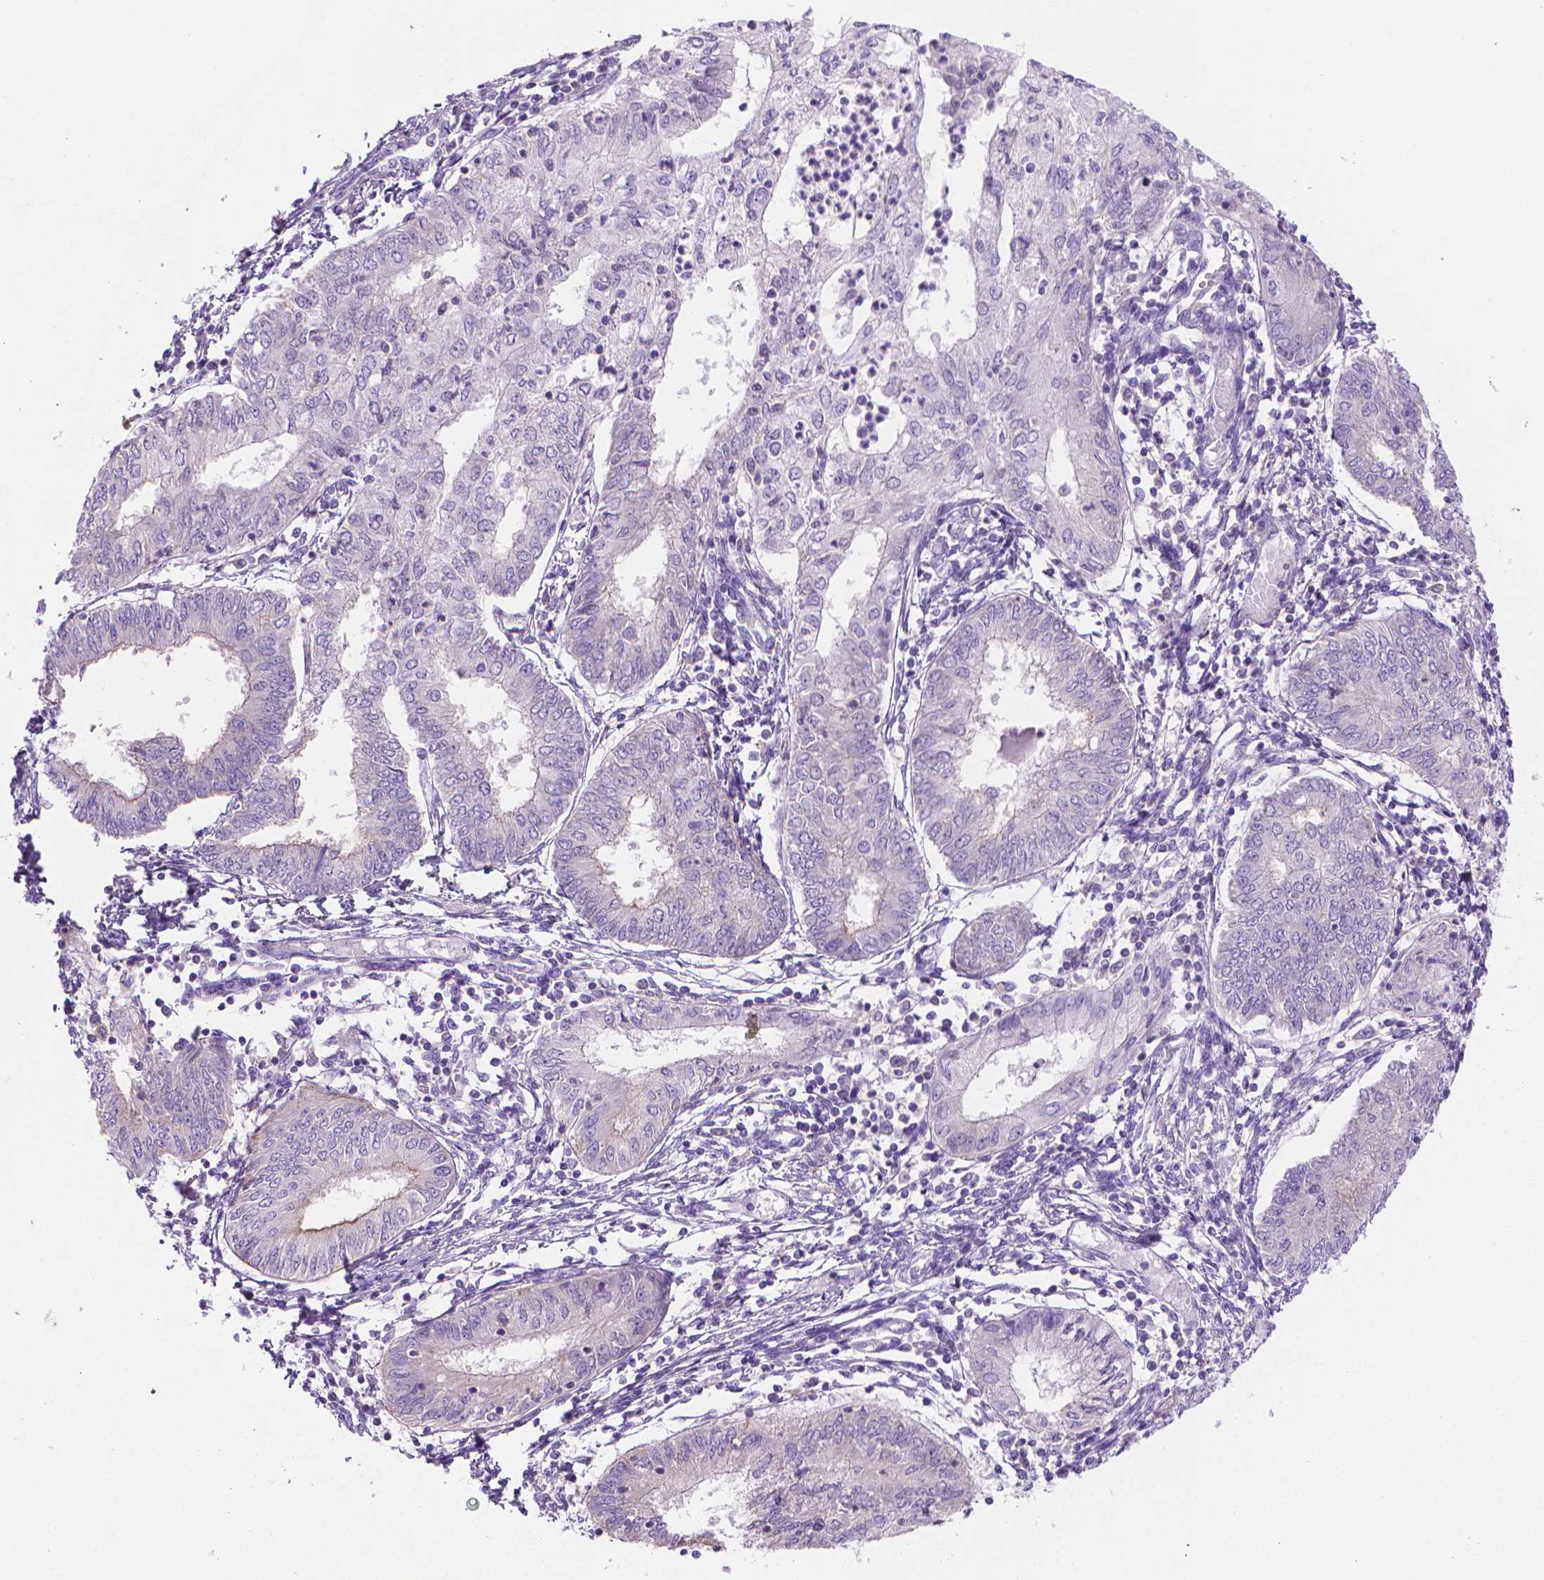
{"staining": {"intensity": "weak", "quantity": "<25%", "location": "cytoplasmic/membranous"}, "tissue": "endometrial cancer", "cell_type": "Tumor cells", "image_type": "cancer", "snomed": [{"axis": "morphology", "description": "Adenocarcinoma, NOS"}, {"axis": "topography", "description": "Endometrium"}], "caption": "This is an immunohistochemistry image of human endometrial adenocarcinoma. There is no staining in tumor cells.", "gene": "FASN", "patient": {"sex": "female", "age": 68}}